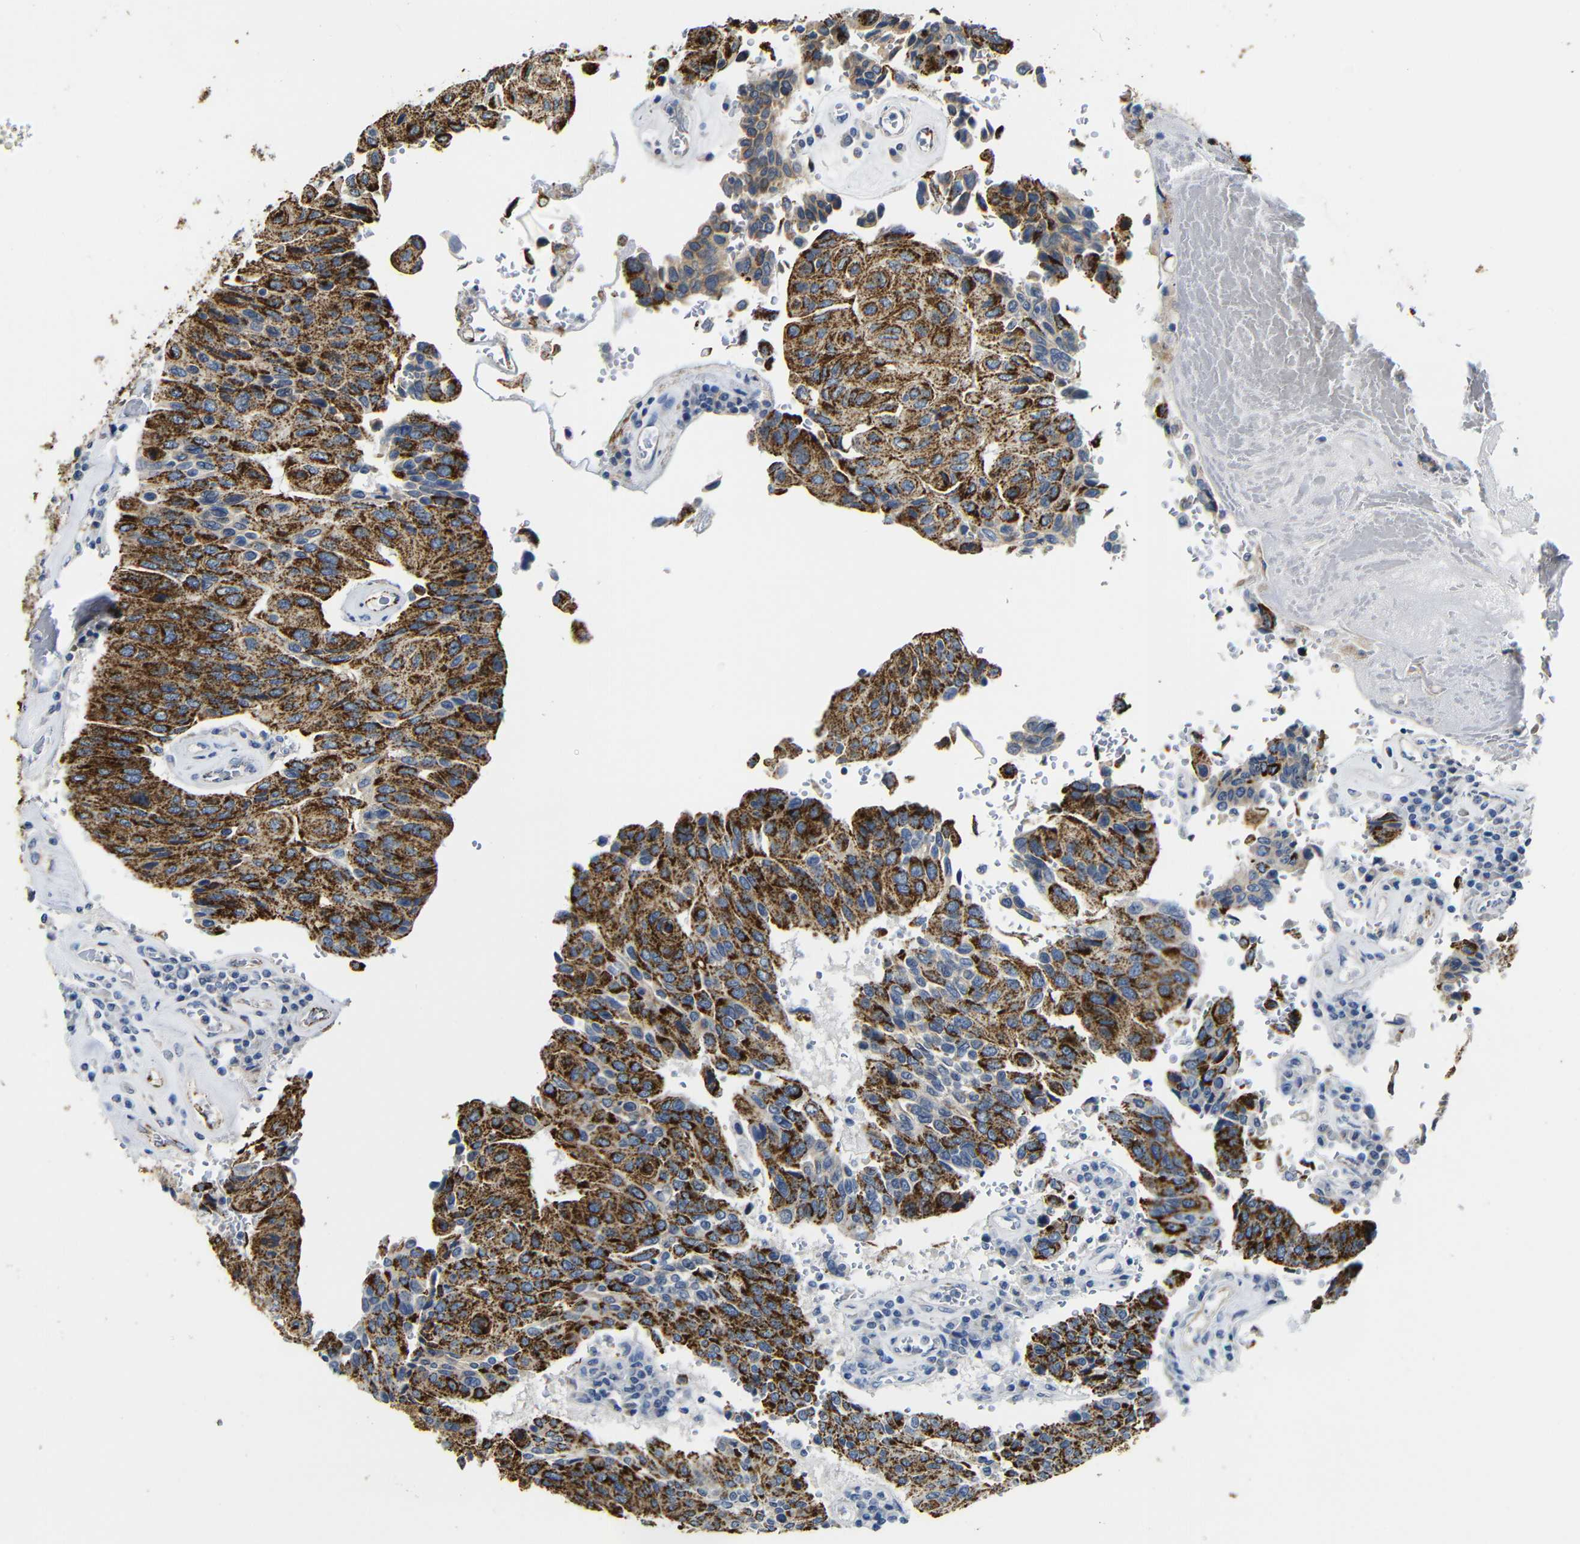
{"staining": {"intensity": "strong", "quantity": ">75%", "location": "cytoplasmic/membranous"}, "tissue": "urothelial cancer", "cell_type": "Tumor cells", "image_type": "cancer", "snomed": [{"axis": "morphology", "description": "Urothelial carcinoma, High grade"}, {"axis": "topography", "description": "Urinary bladder"}], "caption": "Brown immunohistochemical staining in human urothelial carcinoma (high-grade) shows strong cytoplasmic/membranous staining in approximately >75% of tumor cells. (IHC, brightfield microscopy, high magnification).", "gene": "MAOA", "patient": {"sex": "male", "age": 66}}